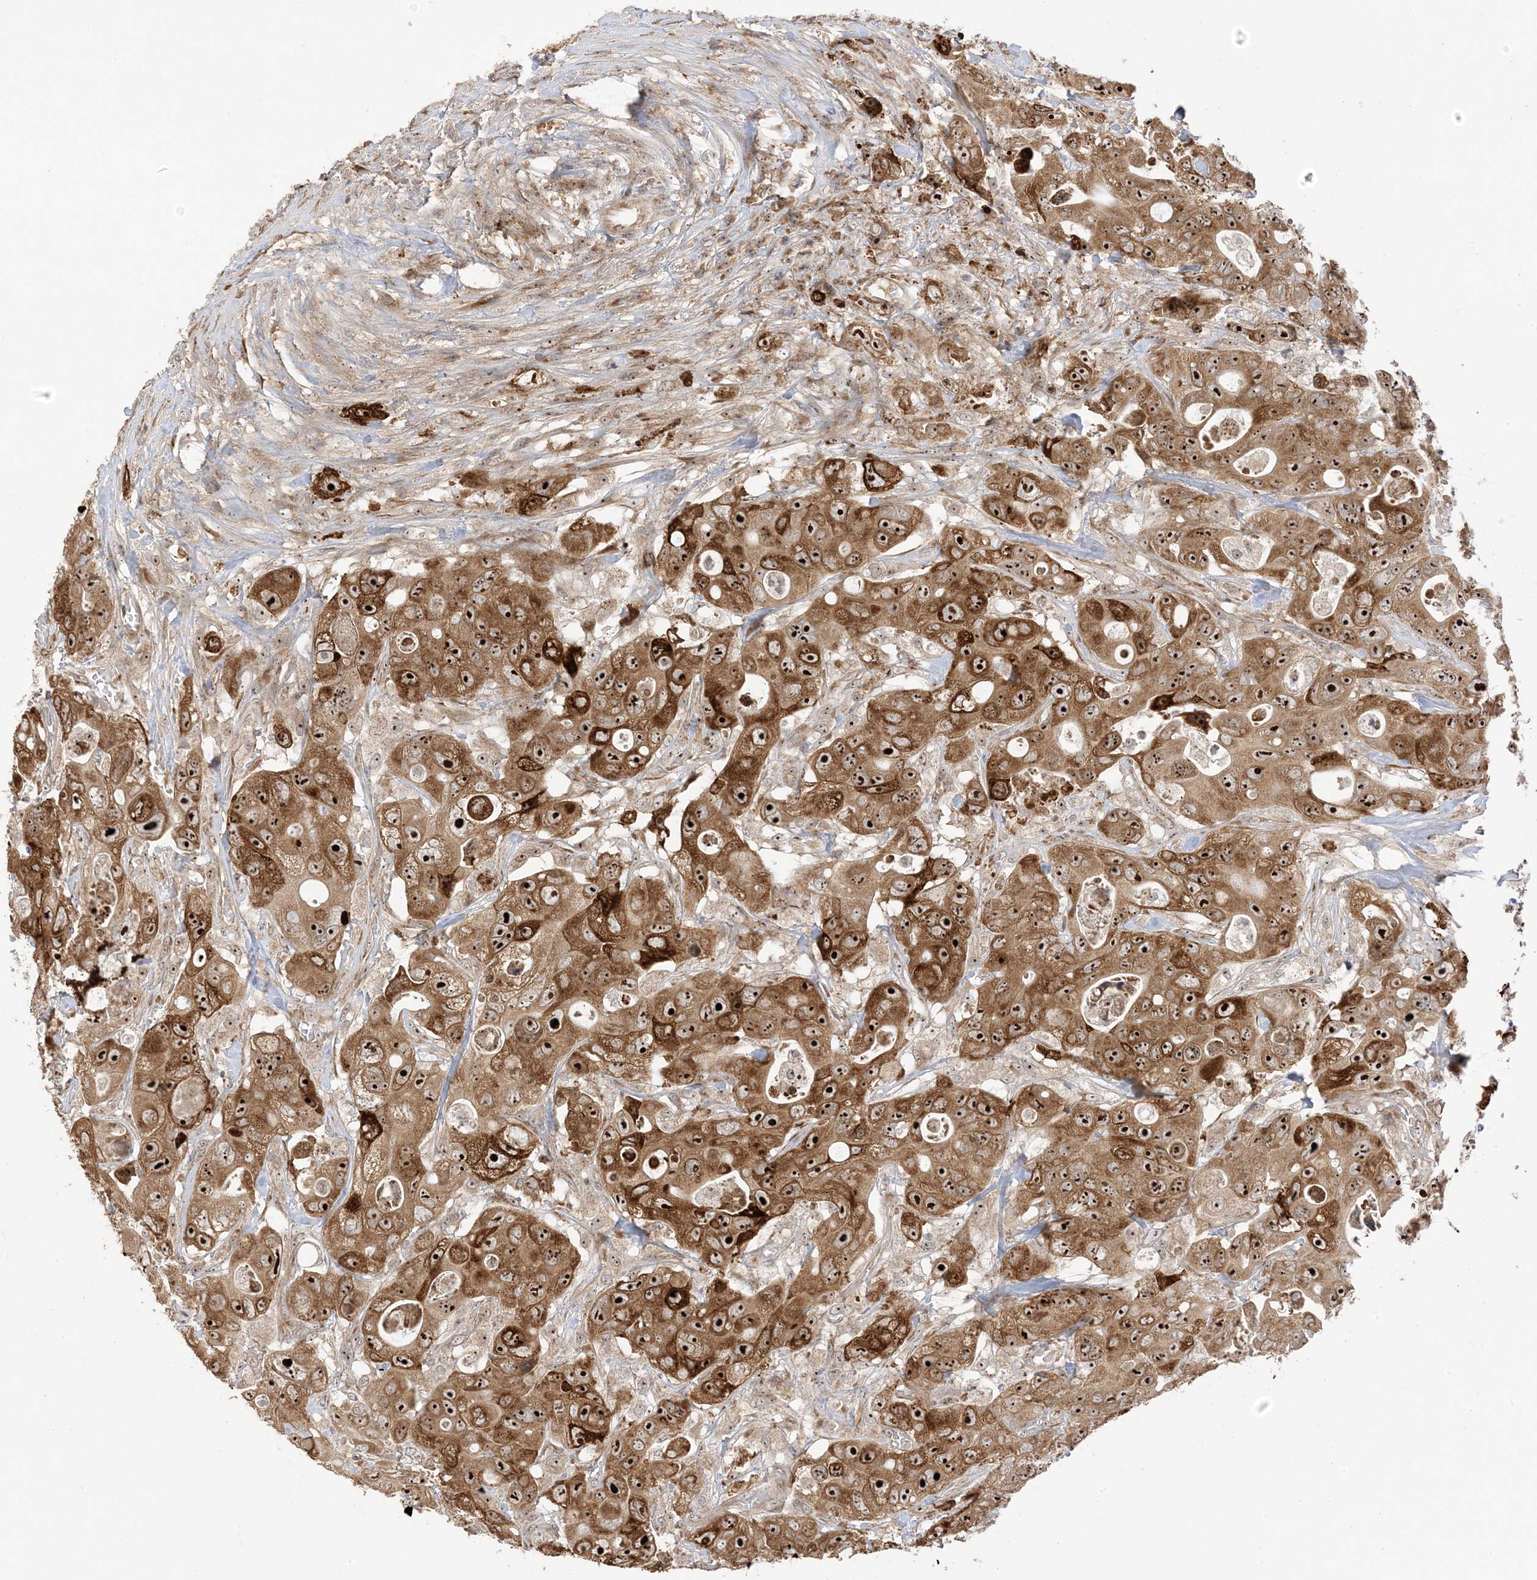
{"staining": {"intensity": "strong", "quantity": ">75%", "location": "cytoplasmic/membranous,nuclear"}, "tissue": "colorectal cancer", "cell_type": "Tumor cells", "image_type": "cancer", "snomed": [{"axis": "morphology", "description": "Adenocarcinoma, NOS"}, {"axis": "topography", "description": "Colon"}], "caption": "Immunohistochemistry (IHC) (DAB) staining of colorectal cancer reveals strong cytoplasmic/membranous and nuclear protein staining in approximately >75% of tumor cells. (Brightfield microscopy of DAB IHC at high magnification).", "gene": "ECM2", "patient": {"sex": "female", "age": 46}}